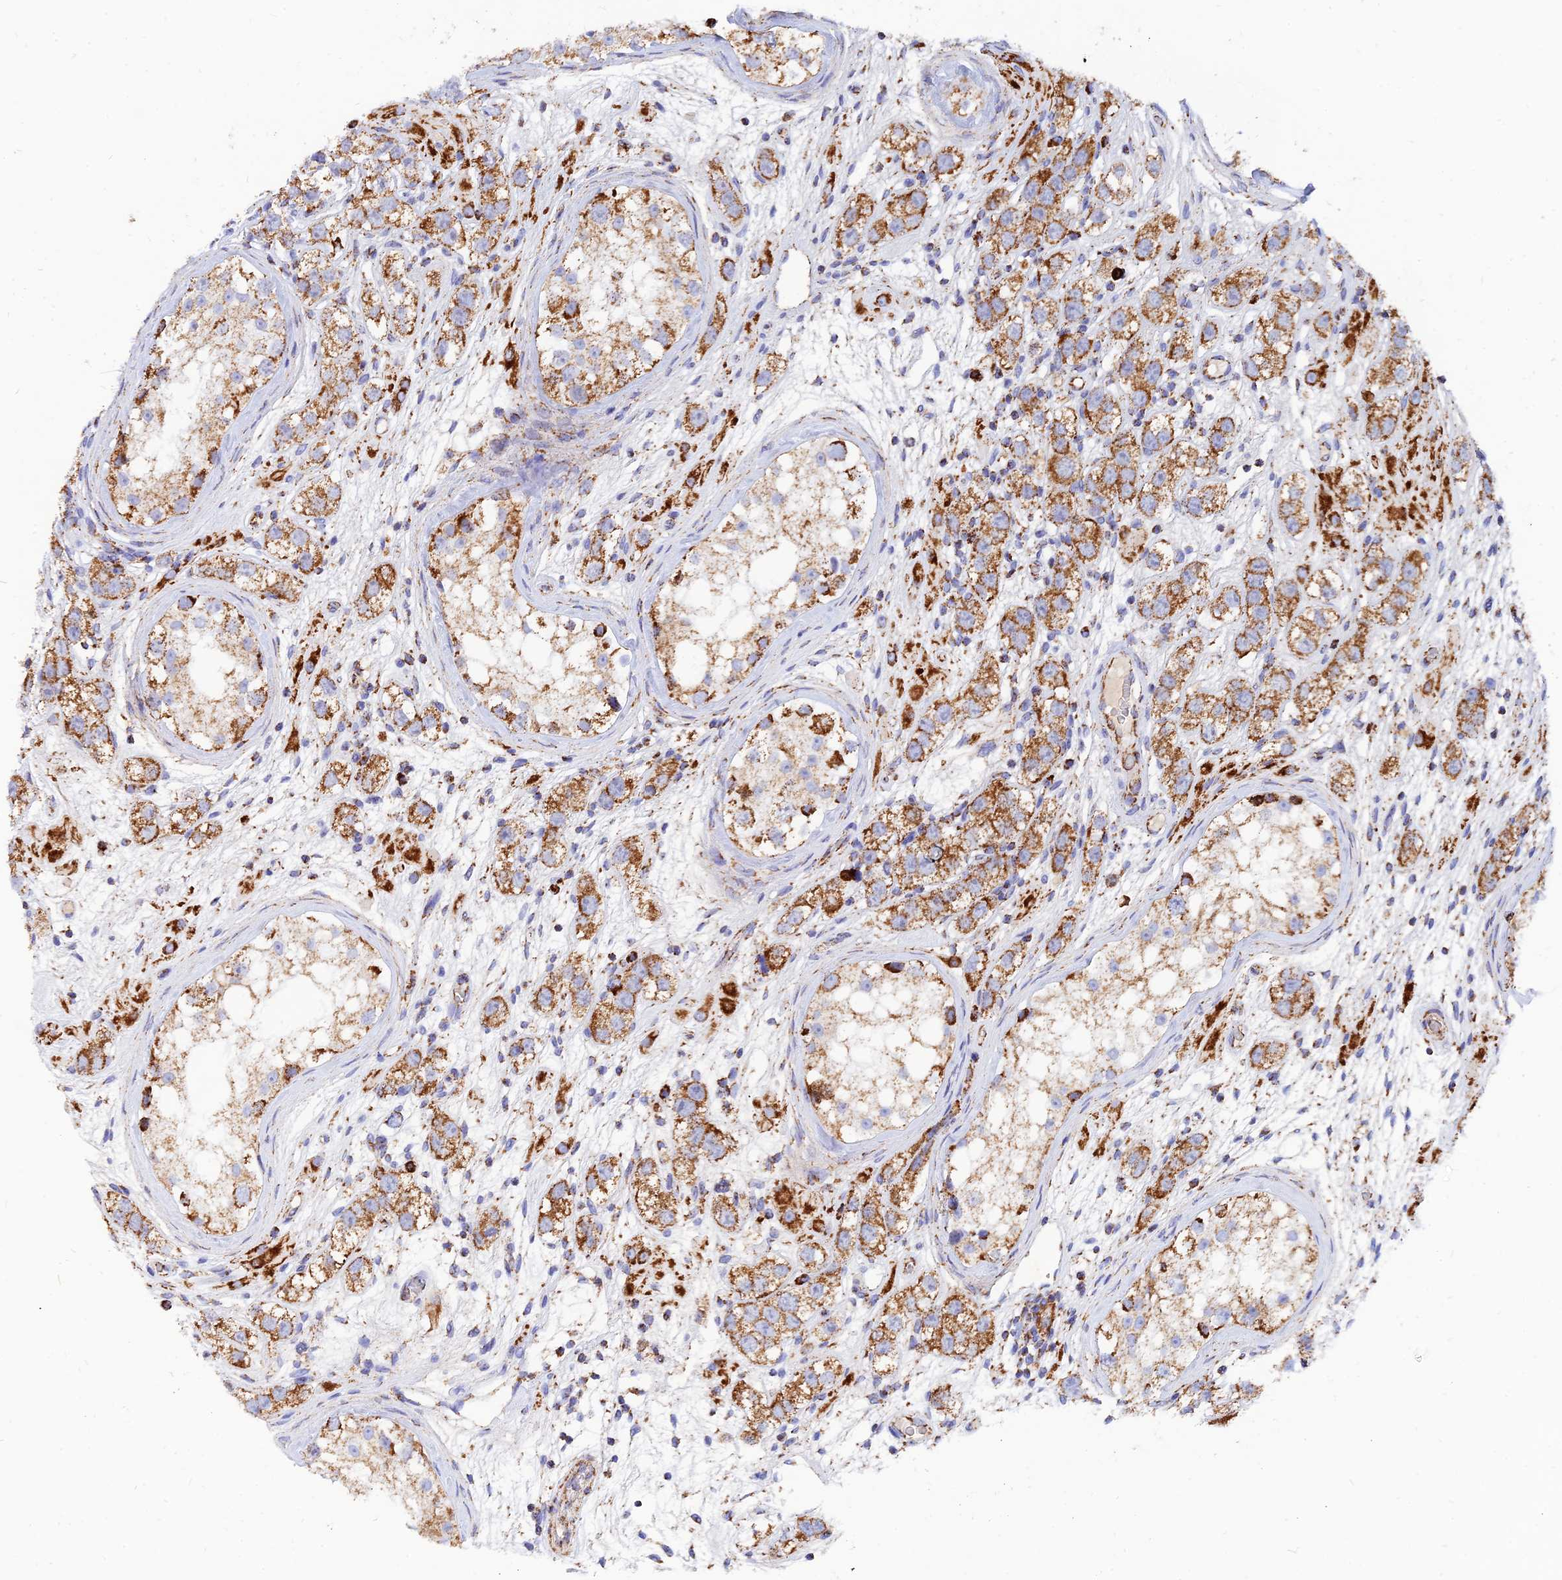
{"staining": {"intensity": "moderate", "quantity": ">75%", "location": "cytoplasmic/membranous"}, "tissue": "testis cancer", "cell_type": "Tumor cells", "image_type": "cancer", "snomed": [{"axis": "morphology", "description": "Seminoma, NOS"}, {"axis": "topography", "description": "Testis"}], "caption": "Immunohistochemical staining of human testis seminoma exhibits medium levels of moderate cytoplasmic/membranous protein expression in about >75% of tumor cells. The protein is stained brown, and the nuclei are stained in blue (DAB IHC with brightfield microscopy, high magnification).", "gene": "NDUFB6", "patient": {"sex": "male", "age": 28}}